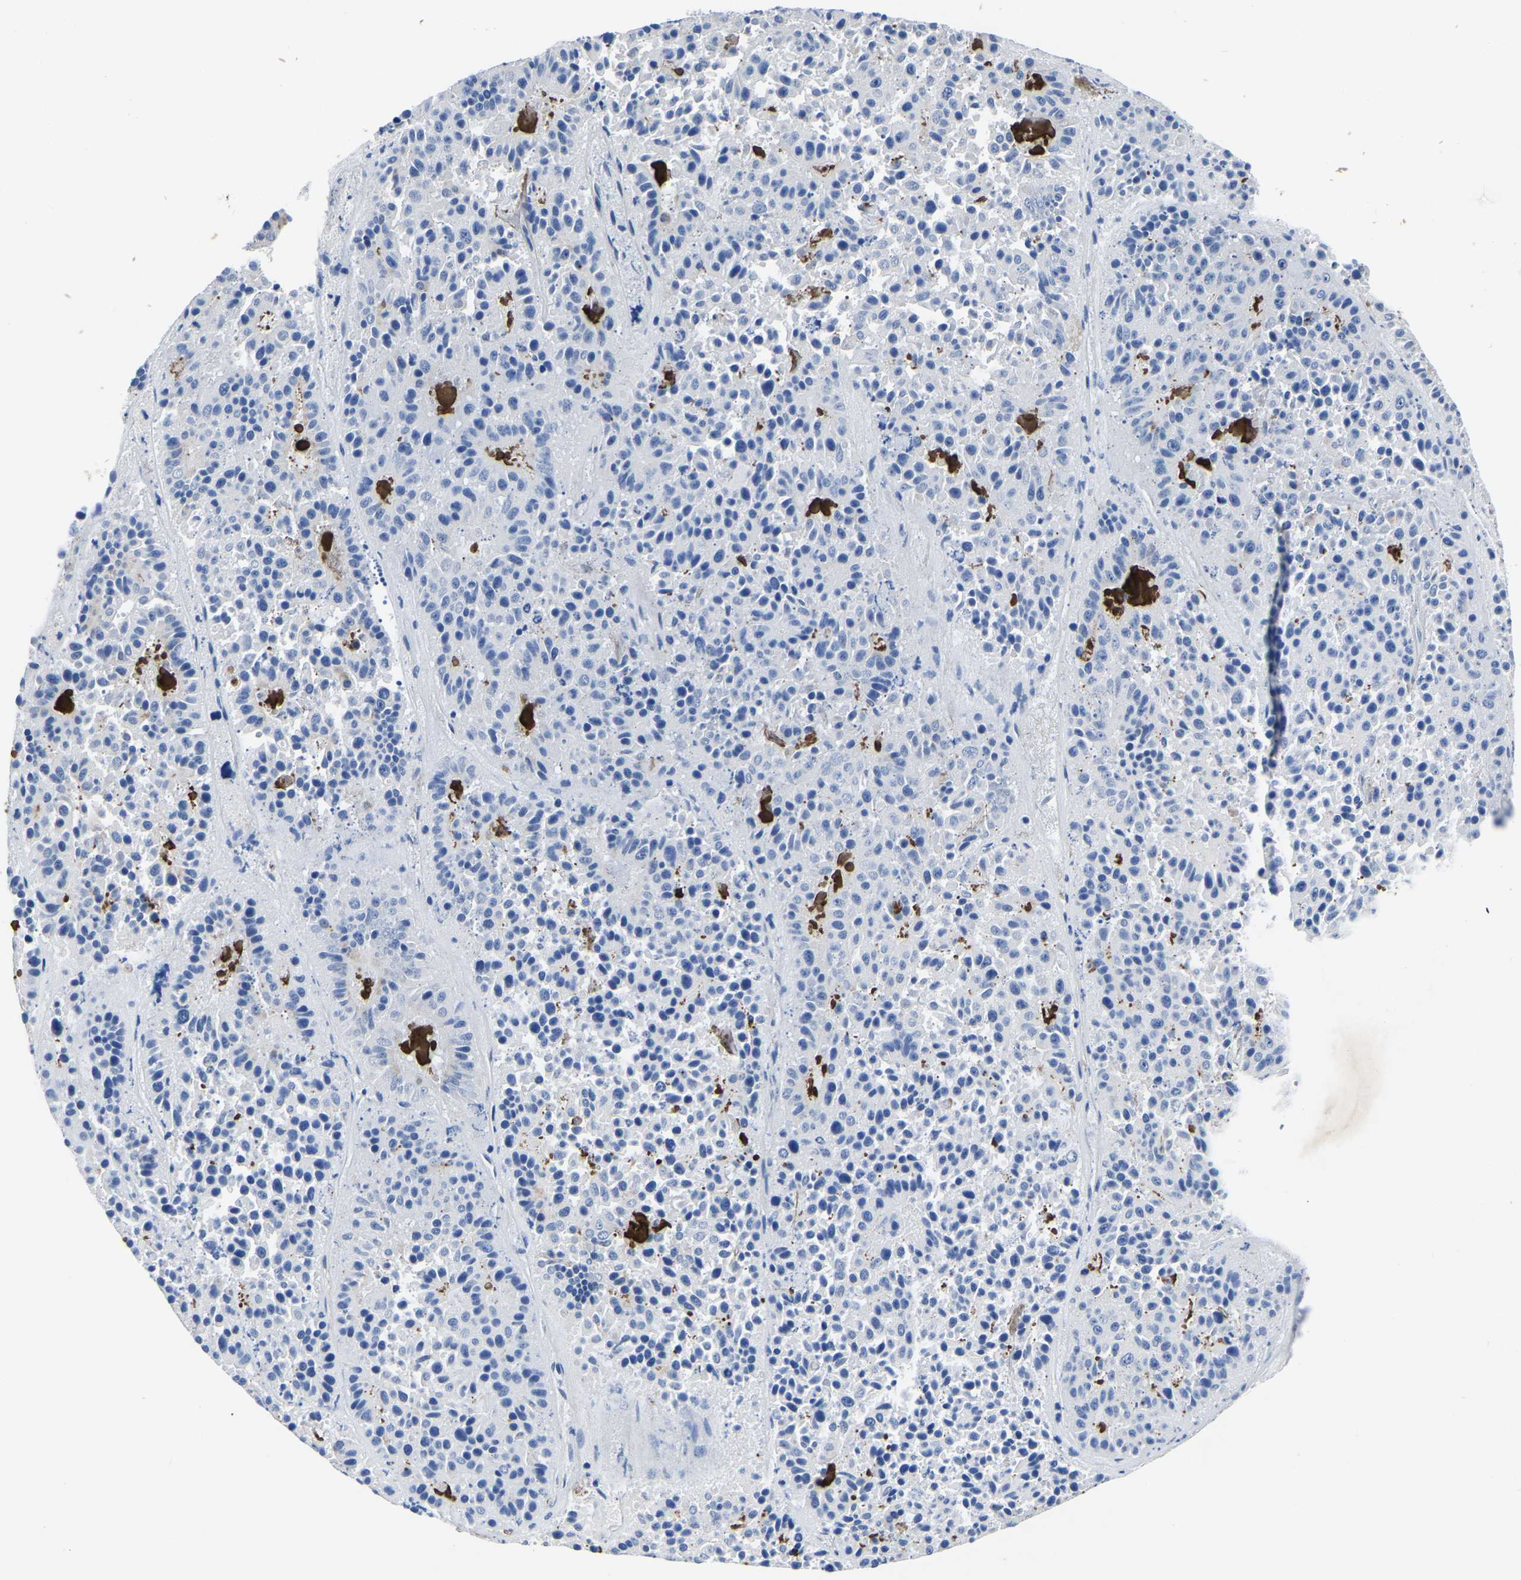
{"staining": {"intensity": "negative", "quantity": "none", "location": "none"}, "tissue": "pancreatic cancer", "cell_type": "Tumor cells", "image_type": "cancer", "snomed": [{"axis": "morphology", "description": "Adenocarcinoma, NOS"}, {"axis": "topography", "description": "Pancreas"}], "caption": "Tumor cells are negative for protein expression in human pancreatic cancer.", "gene": "FGD5", "patient": {"sex": "male", "age": 50}}